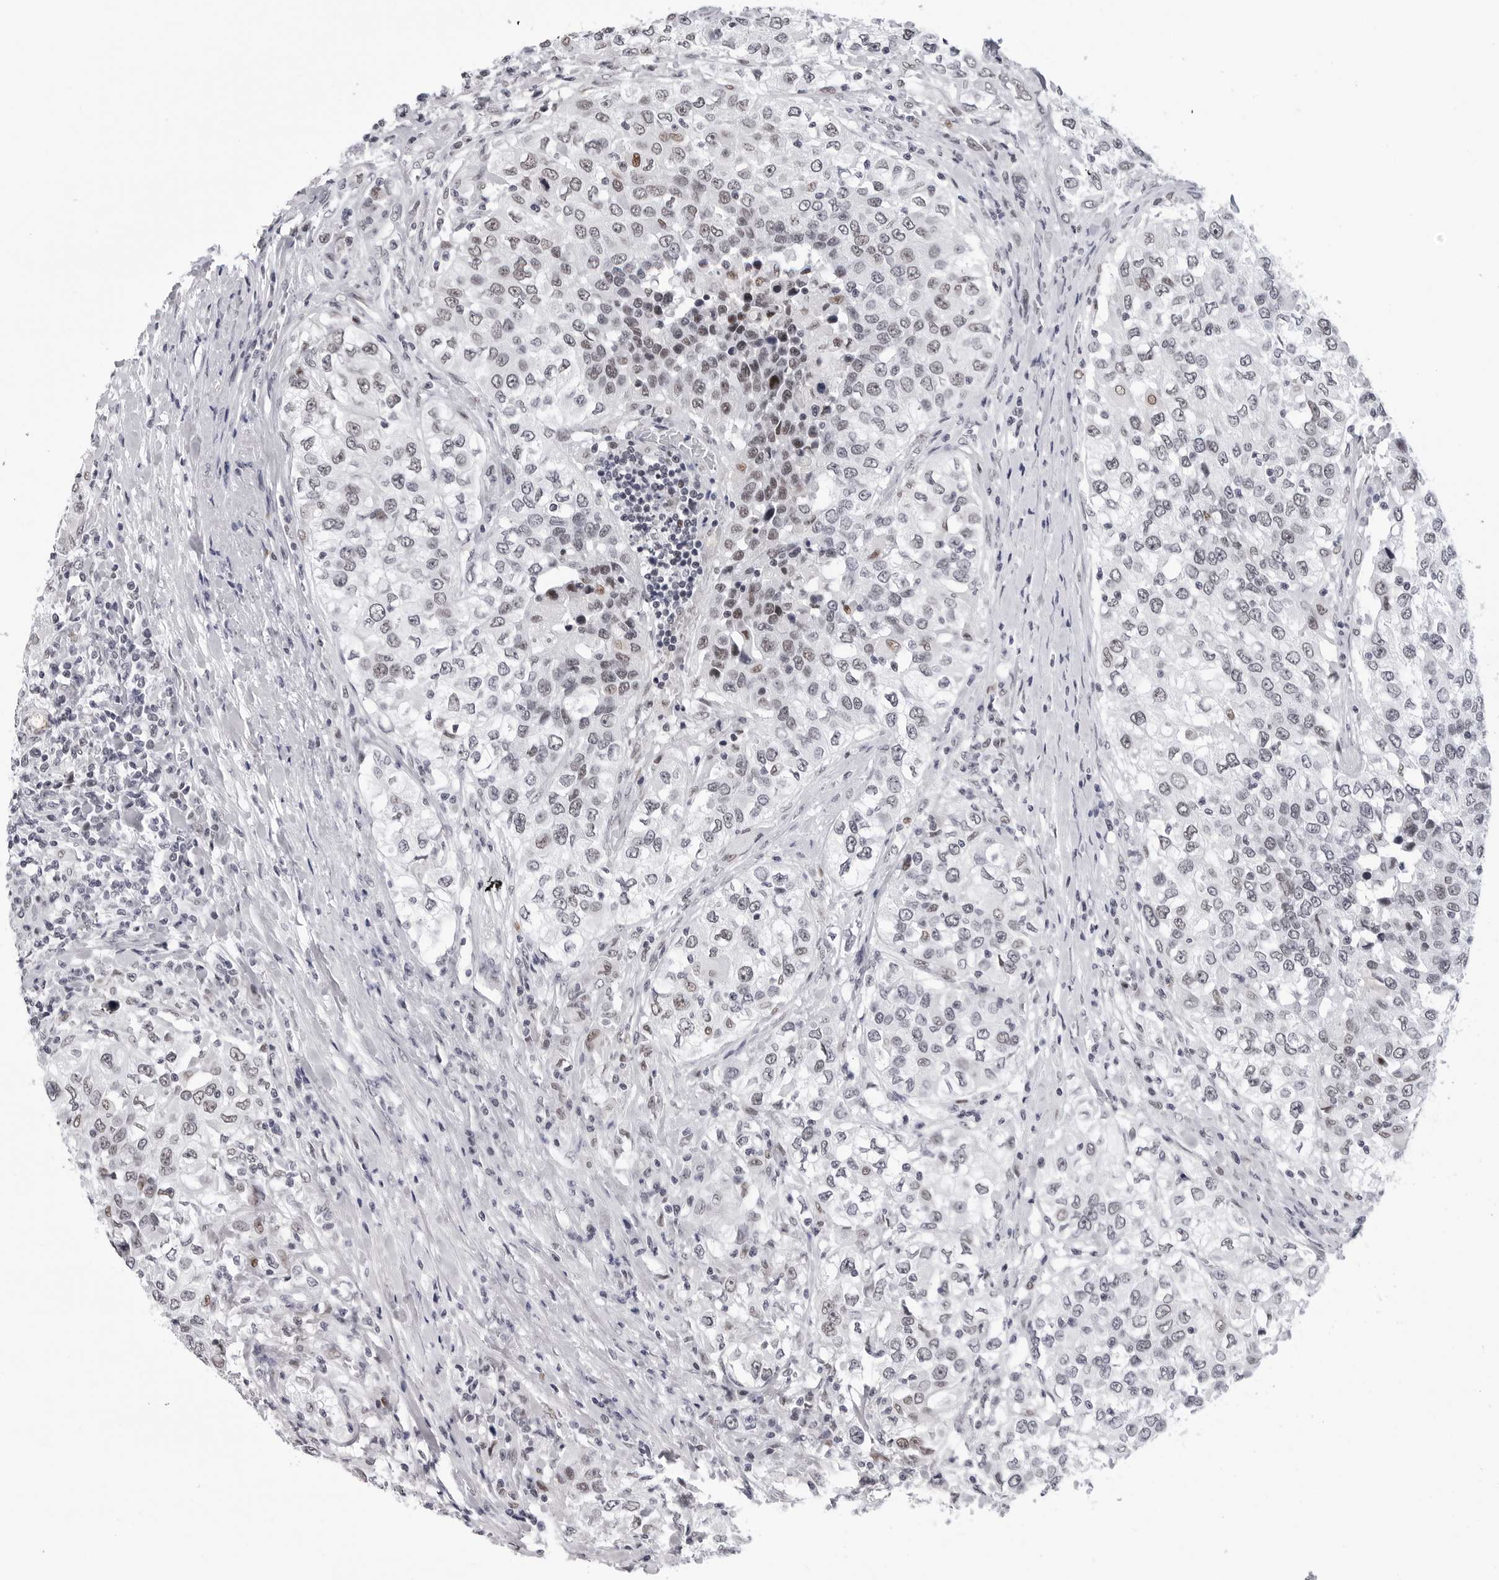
{"staining": {"intensity": "weak", "quantity": "<25%", "location": "nuclear"}, "tissue": "urothelial cancer", "cell_type": "Tumor cells", "image_type": "cancer", "snomed": [{"axis": "morphology", "description": "Urothelial carcinoma, High grade"}, {"axis": "topography", "description": "Urinary bladder"}], "caption": "A photomicrograph of human urothelial cancer is negative for staining in tumor cells. (DAB (3,3'-diaminobenzidine) IHC with hematoxylin counter stain).", "gene": "SF3B4", "patient": {"sex": "female", "age": 80}}